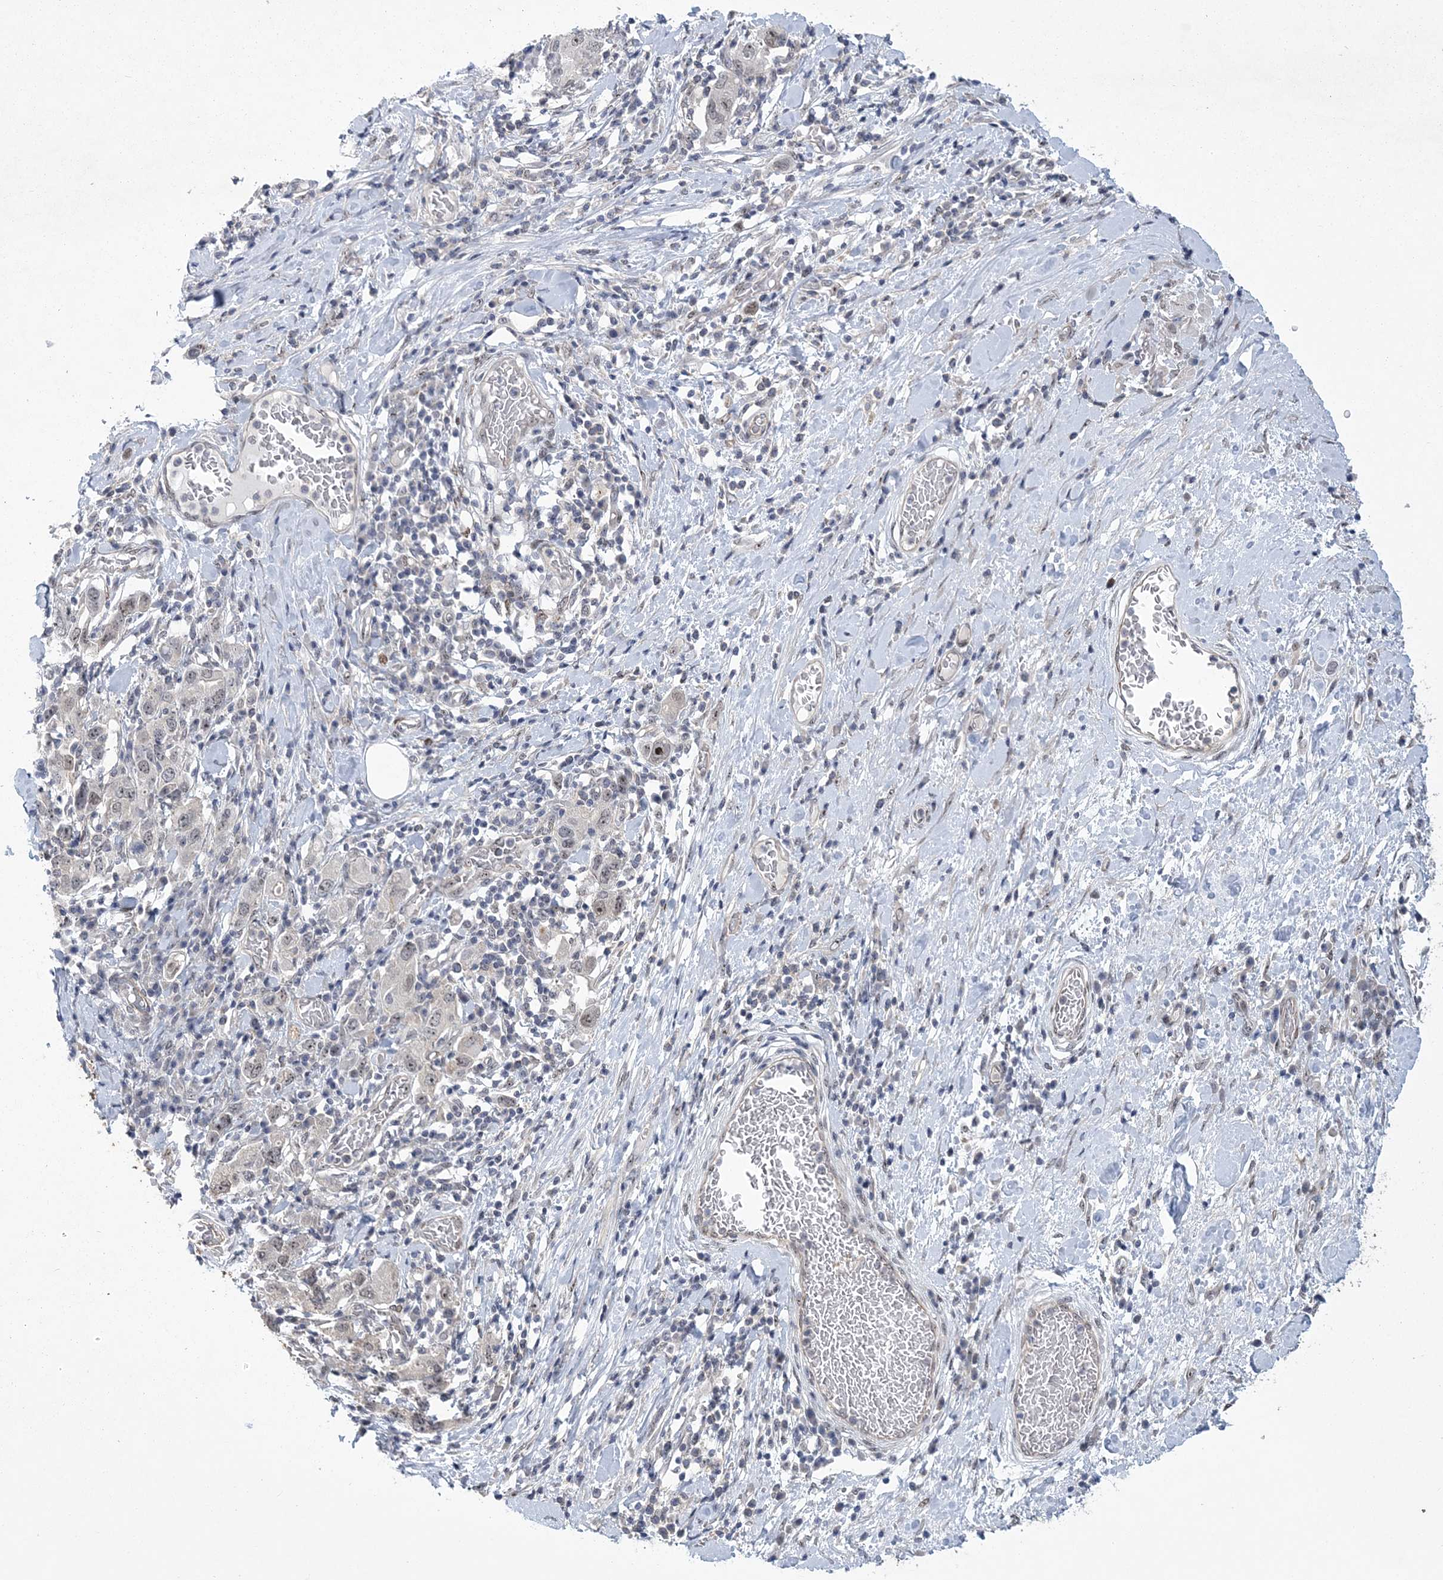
{"staining": {"intensity": "weak", "quantity": "<25%", "location": "nuclear"}, "tissue": "stomach cancer", "cell_type": "Tumor cells", "image_type": "cancer", "snomed": [{"axis": "morphology", "description": "Adenocarcinoma, NOS"}, {"axis": "topography", "description": "Stomach, upper"}], "caption": "Immunohistochemistry (IHC) of human stomach adenocarcinoma exhibits no expression in tumor cells.", "gene": "HOMEZ", "patient": {"sex": "male", "age": 62}}